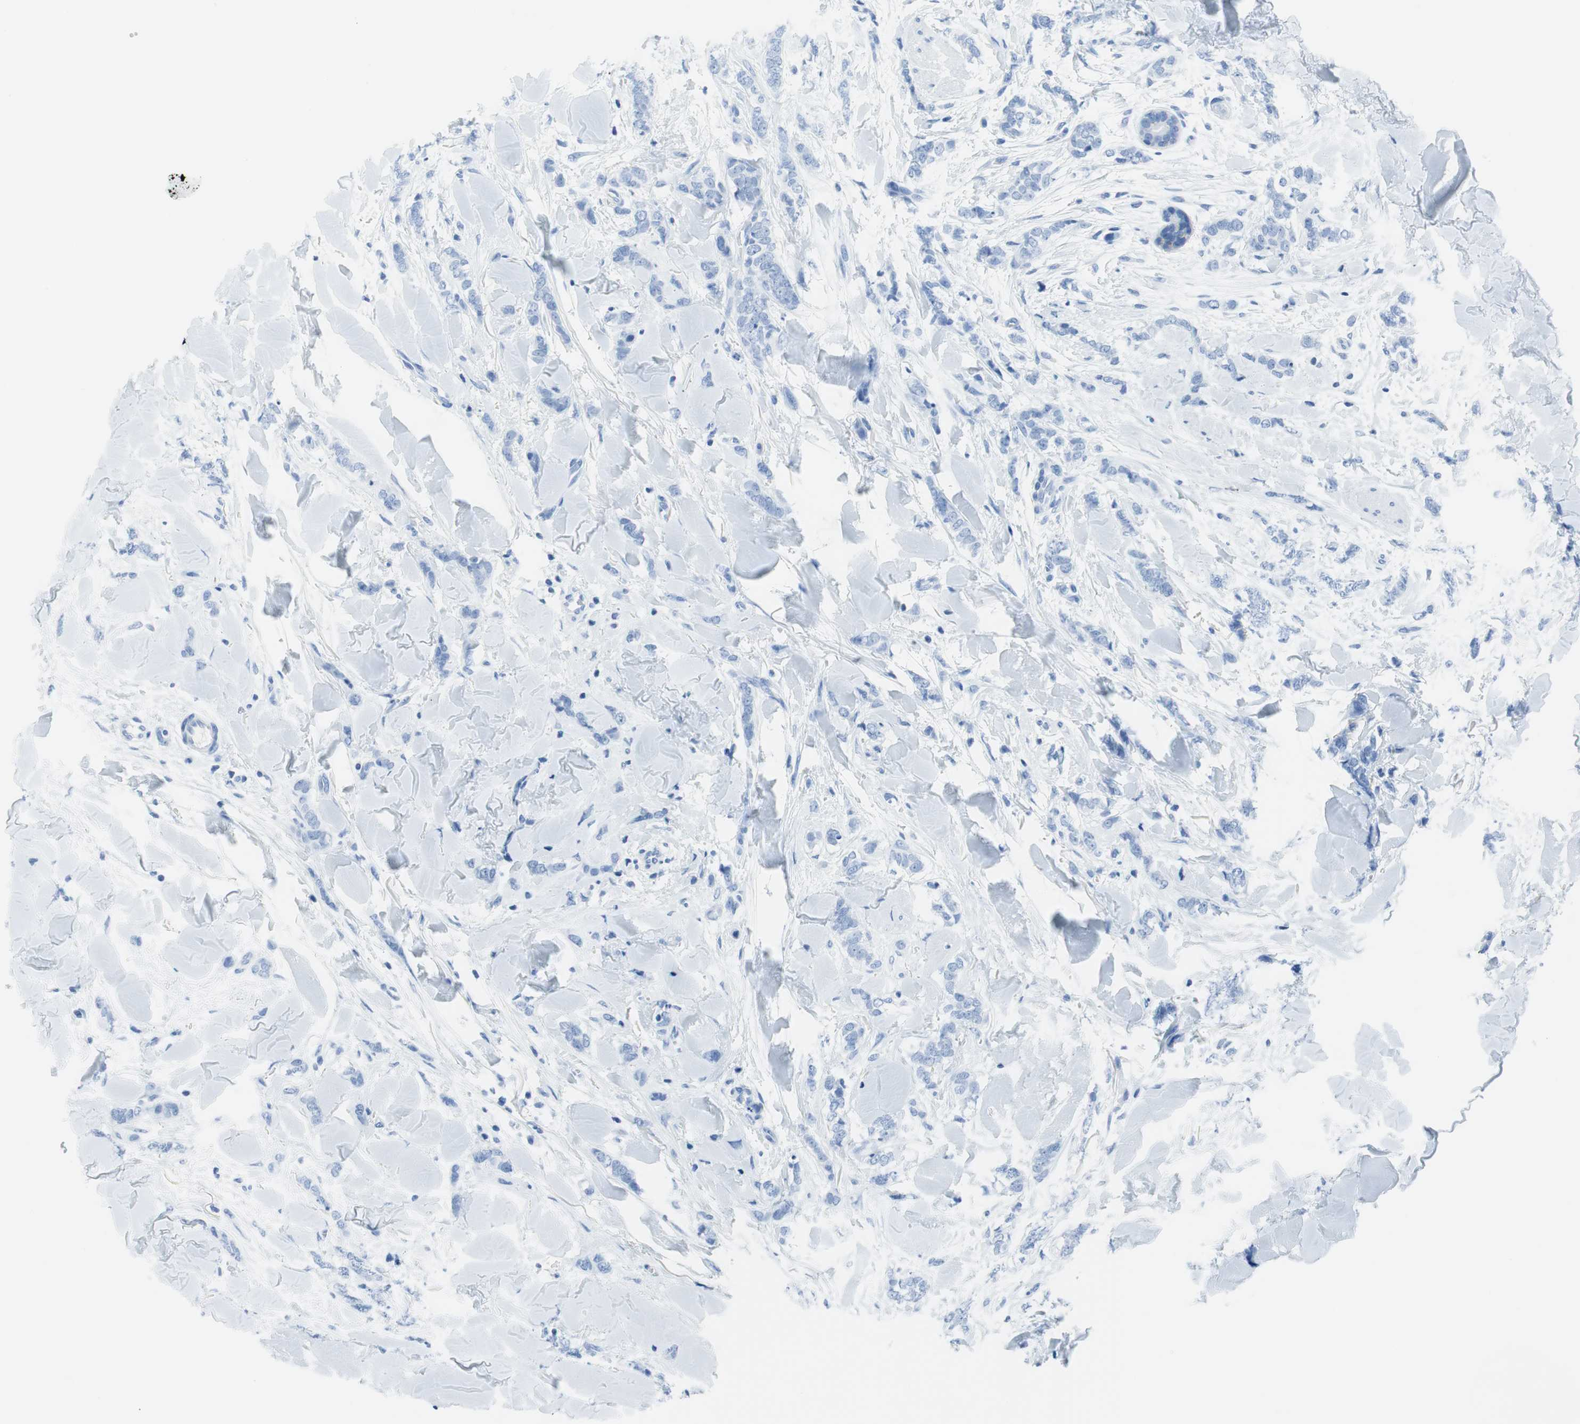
{"staining": {"intensity": "negative", "quantity": "none", "location": "none"}, "tissue": "breast cancer", "cell_type": "Tumor cells", "image_type": "cancer", "snomed": [{"axis": "morphology", "description": "Lobular carcinoma"}, {"axis": "topography", "description": "Skin"}, {"axis": "topography", "description": "Breast"}], "caption": "This is an immunohistochemistry micrograph of human breast lobular carcinoma. There is no expression in tumor cells.", "gene": "NFATC2", "patient": {"sex": "female", "age": 46}}